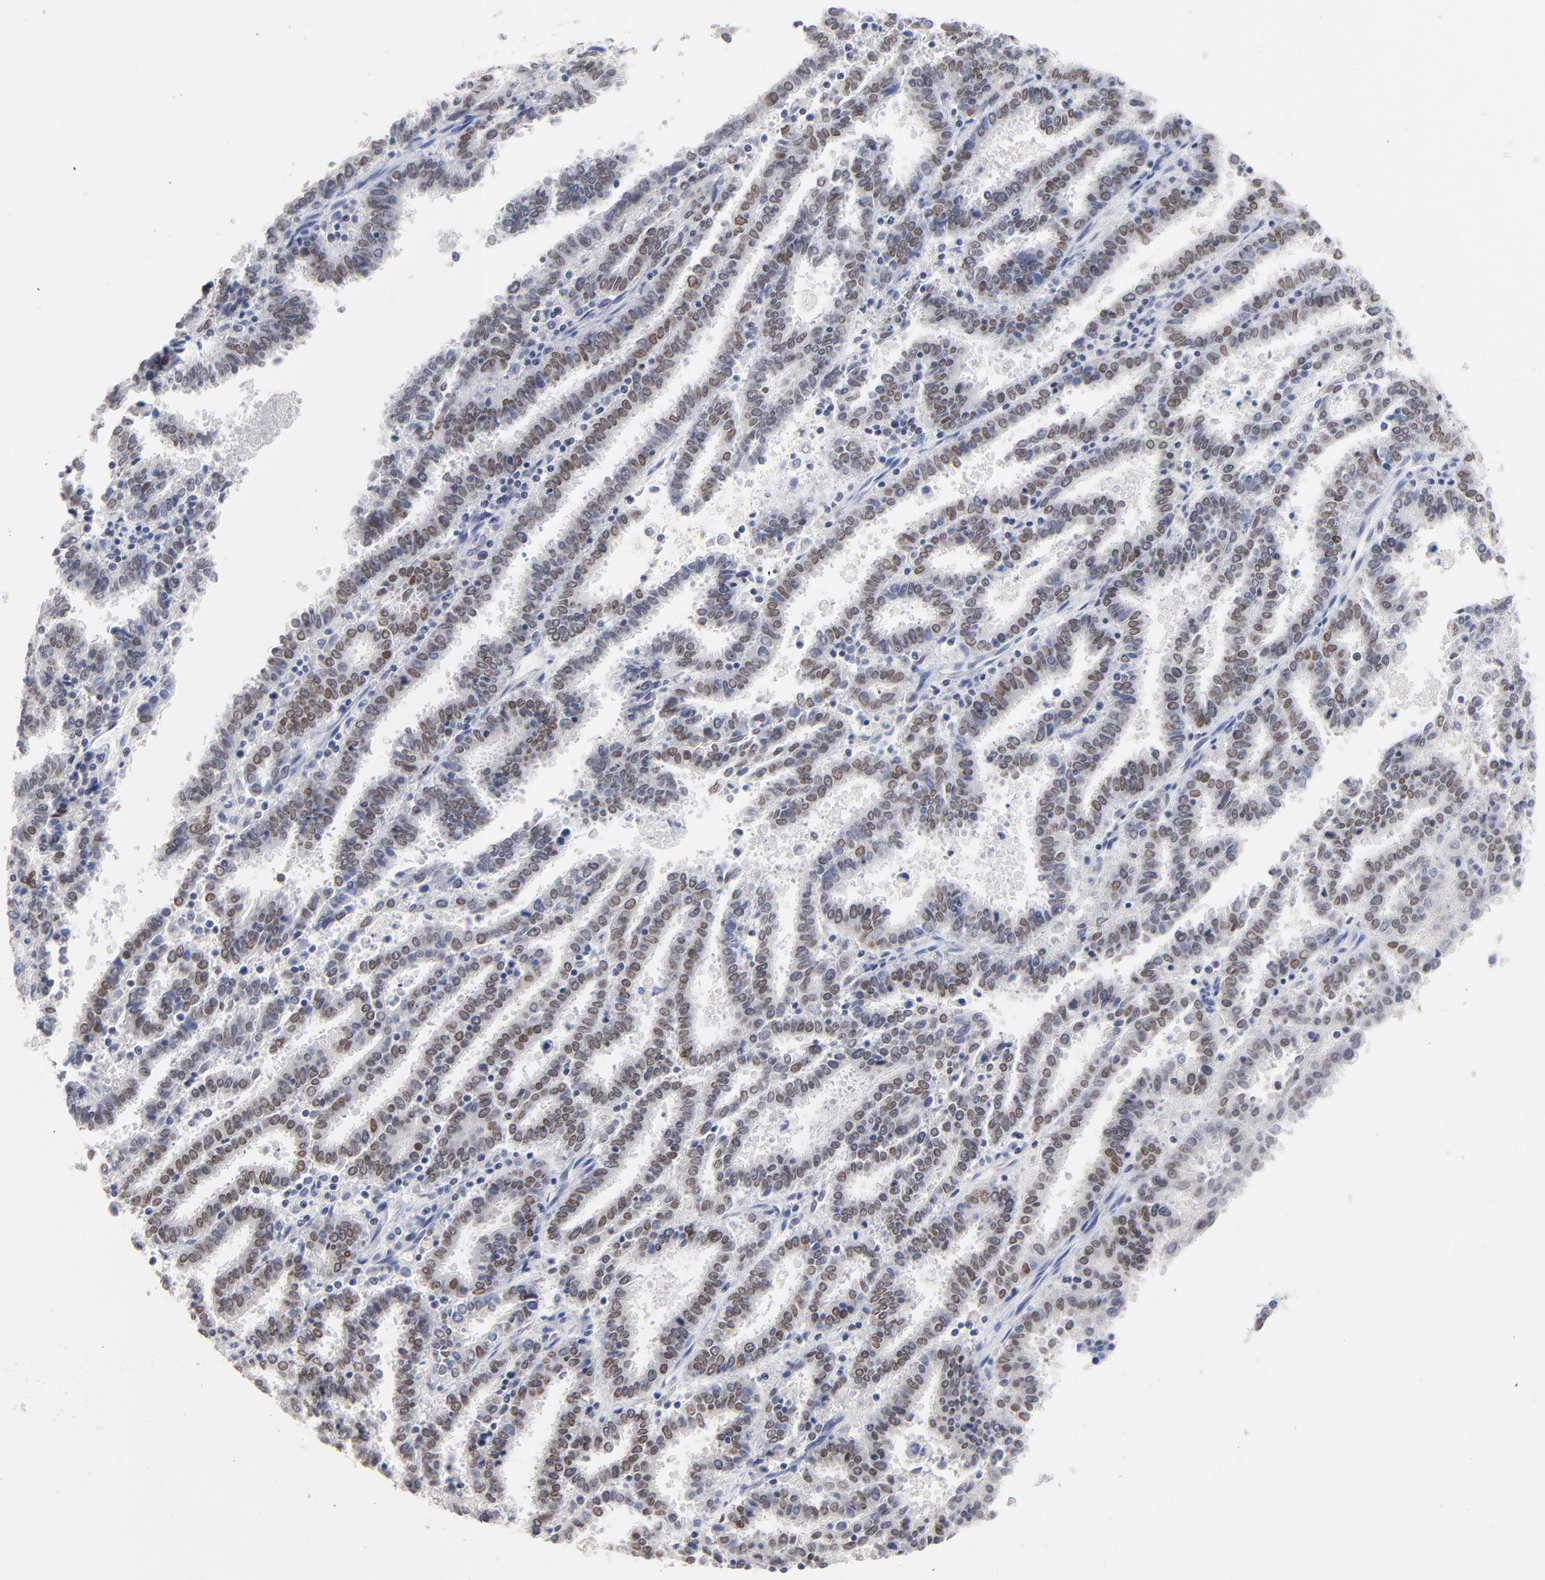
{"staining": {"intensity": "weak", "quantity": ">75%", "location": "nuclear"}, "tissue": "endometrial cancer", "cell_type": "Tumor cells", "image_type": "cancer", "snomed": [{"axis": "morphology", "description": "Adenocarcinoma, NOS"}, {"axis": "topography", "description": "Uterus"}], "caption": "Tumor cells demonstrate low levels of weak nuclear positivity in approximately >75% of cells in human endometrial cancer.", "gene": "ORC2", "patient": {"sex": "female", "age": 83}}